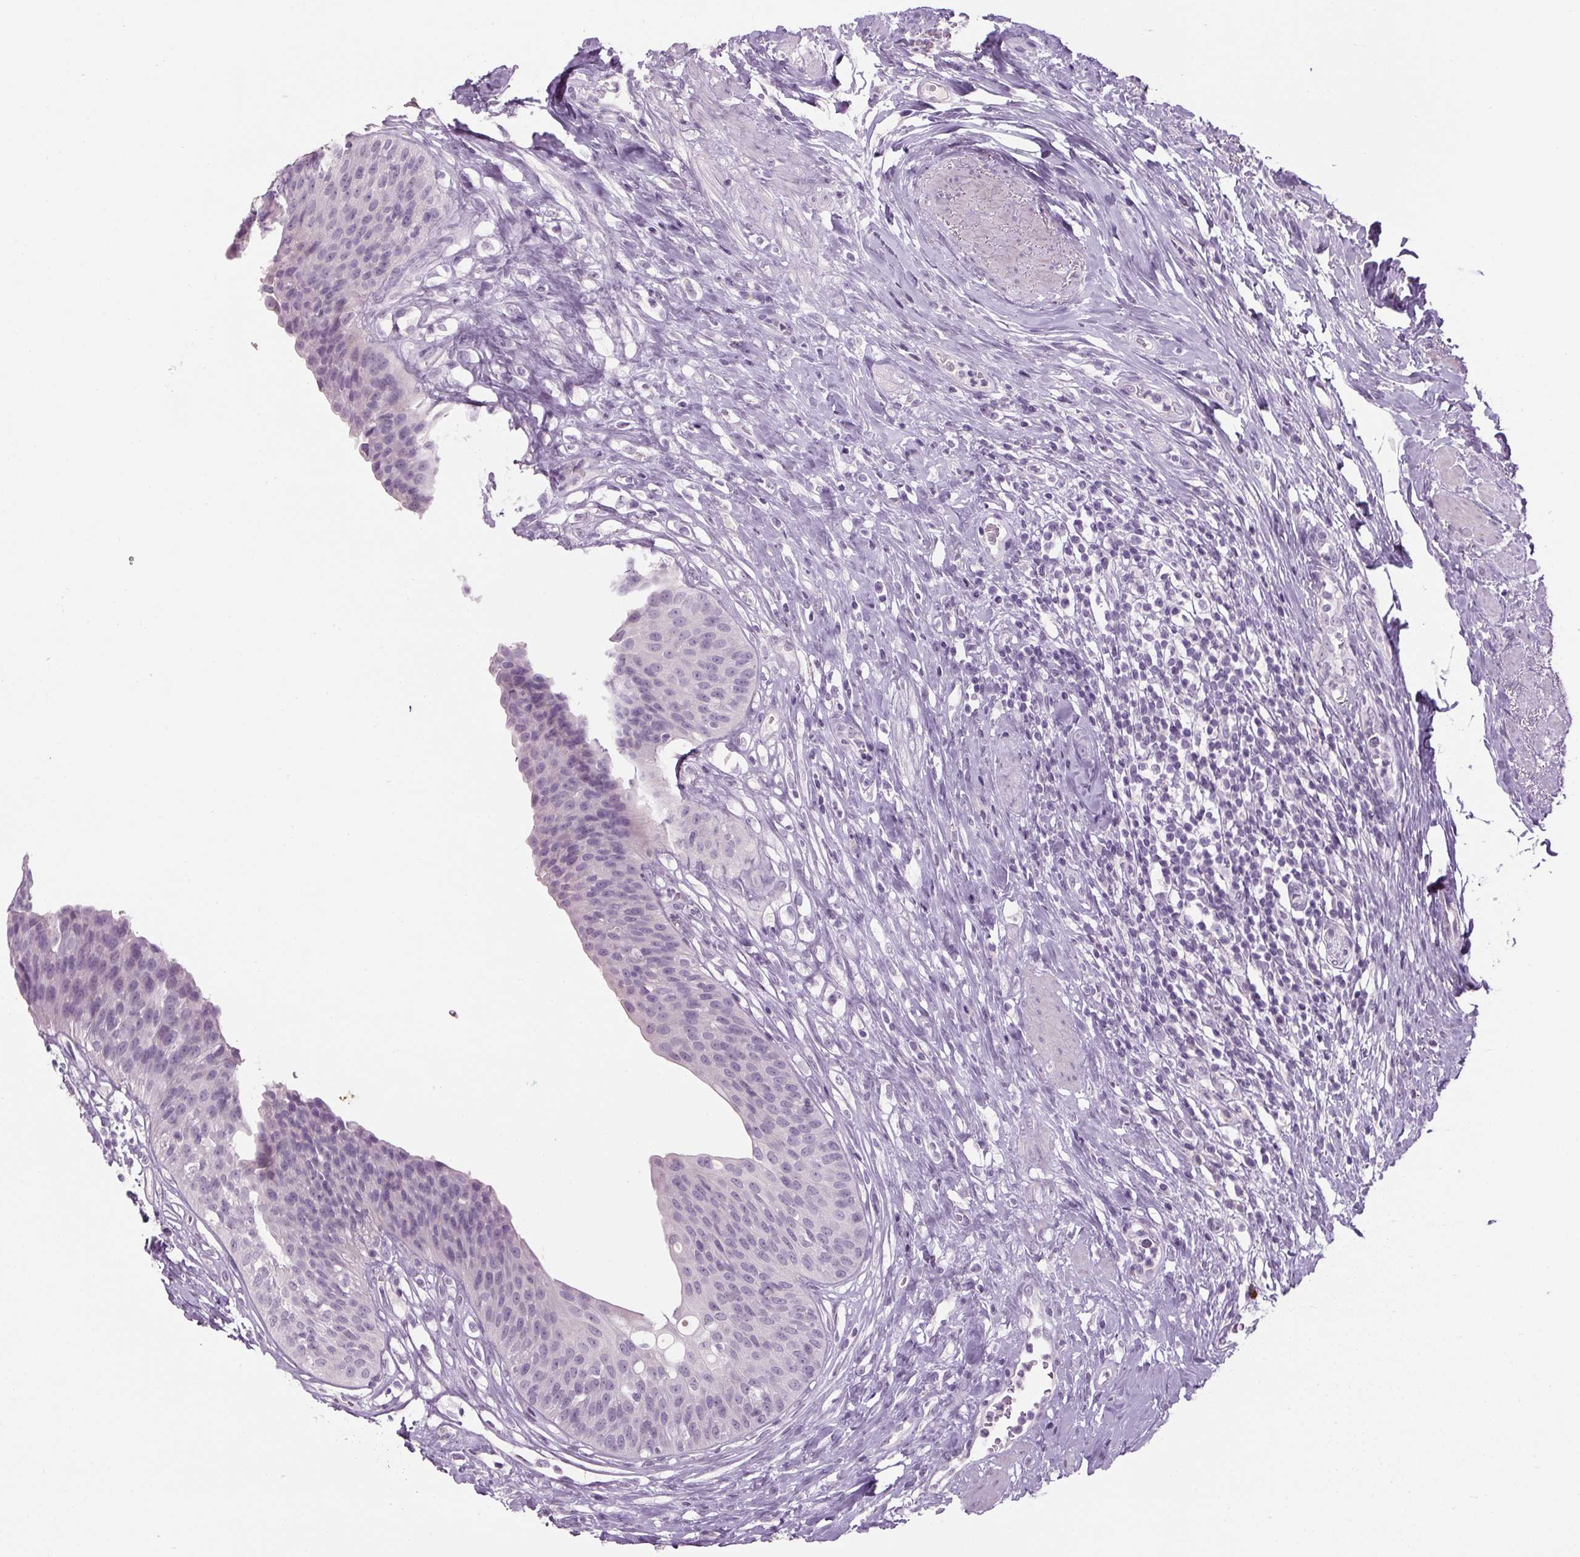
{"staining": {"intensity": "negative", "quantity": "none", "location": "none"}, "tissue": "urinary bladder", "cell_type": "Urothelial cells", "image_type": "normal", "snomed": [{"axis": "morphology", "description": "Normal tissue, NOS"}, {"axis": "topography", "description": "Urinary bladder"}], "caption": "Immunohistochemistry photomicrograph of benign urinary bladder: human urinary bladder stained with DAB exhibits no significant protein expression in urothelial cells.", "gene": "PPP1R1A", "patient": {"sex": "female", "age": 56}}